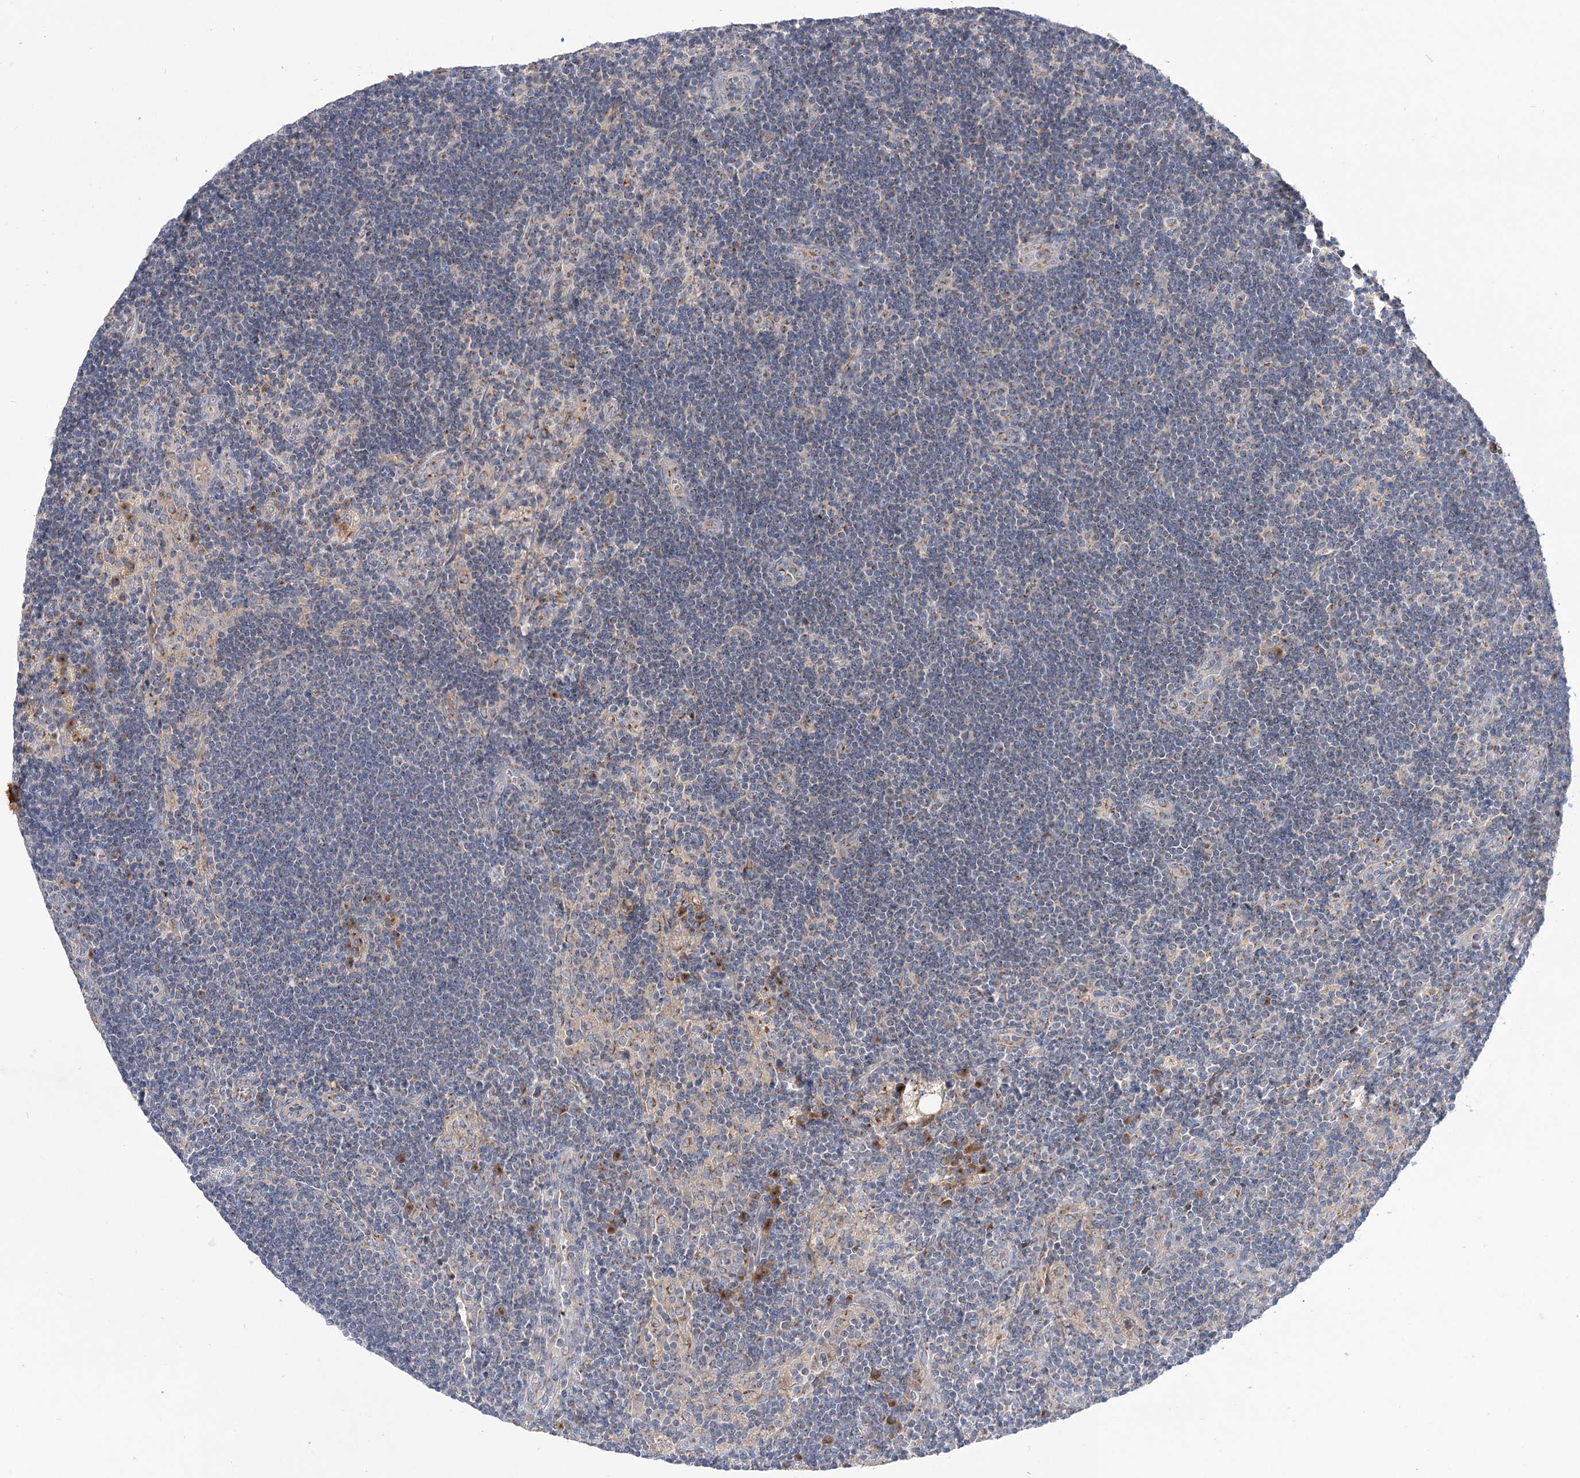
{"staining": {"intensity": "negative", "quantity": "none", "location": "none"}, "tissue": "lymph node", "cell_type": "Germinal center cells", "image_type": "normal", "snomed": [{"axis": "morphology", "description": "Normal tissue, NOS"}, {"axis": "topography", "description": "Lymph node"}], "caption": "High power microscopy image of an IHC micrograph of benign lymph node, revealing no significant positivity in germinal center cells.", "gene": "GBF1", "patient": {"sex": "male", "age": 24}}